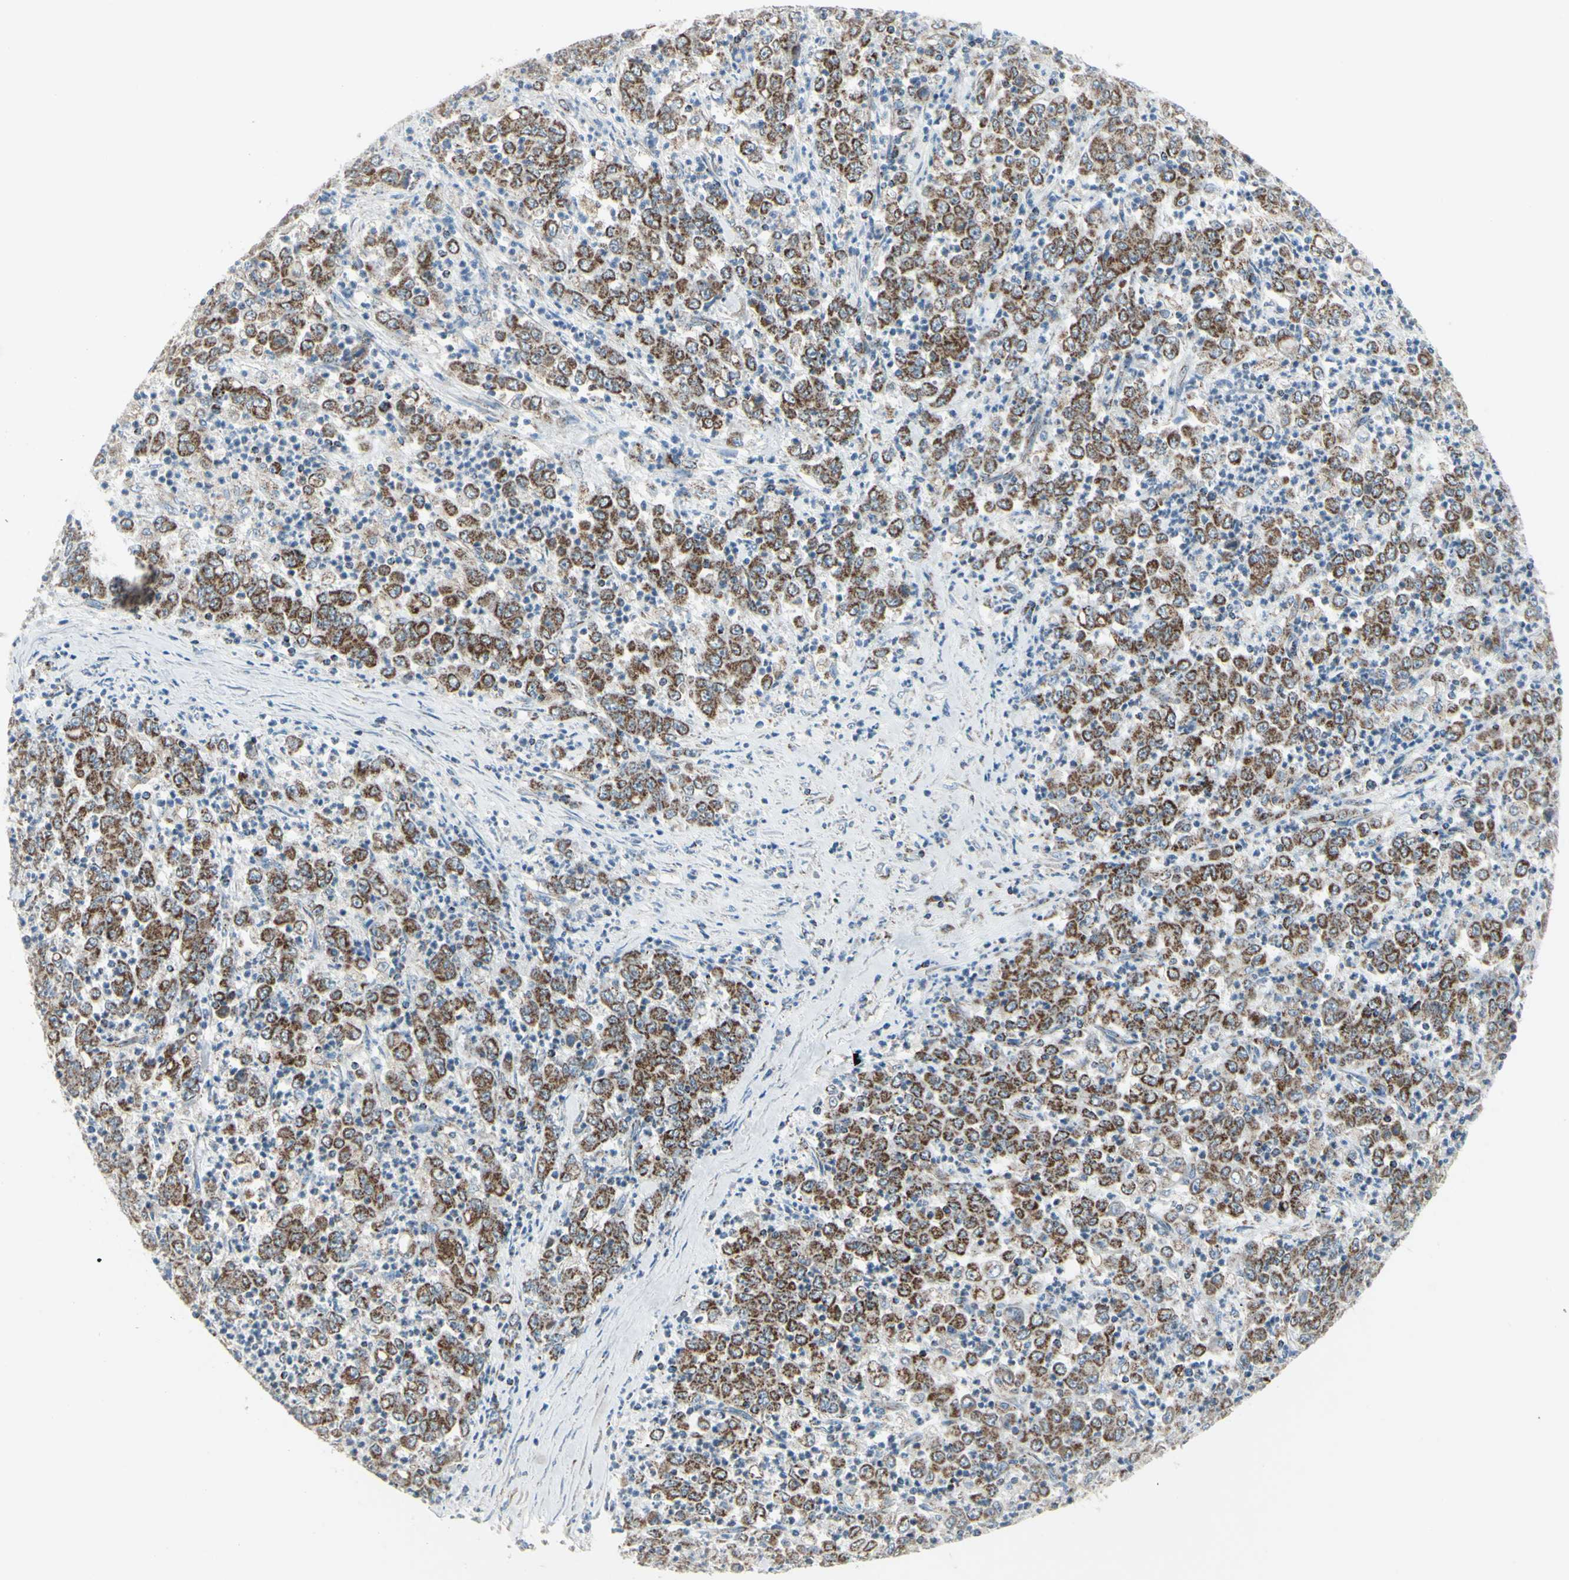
{"staining": {"intensity": "moderate", "quantity": ">75%", "location": "cytoplasmic/membranous"}, "tissue": "stomach cancer", "cell_type": "Tumor cells", "image_type": "cancer", "snomed": [{"axis": "morphology", "description": "Adenocarcinoma, NOS"}, {"axis": "topography", "description": "Stomach, lower"}], "caption": "A photomicrograph of human stomach cancer (adenocarcinoma) stained for a protein displays moderate cytoplasmic/membranous brown staining in tumor cells.", "gene": "FAM171B", "patient": {"sex": "female", "age": 71}}